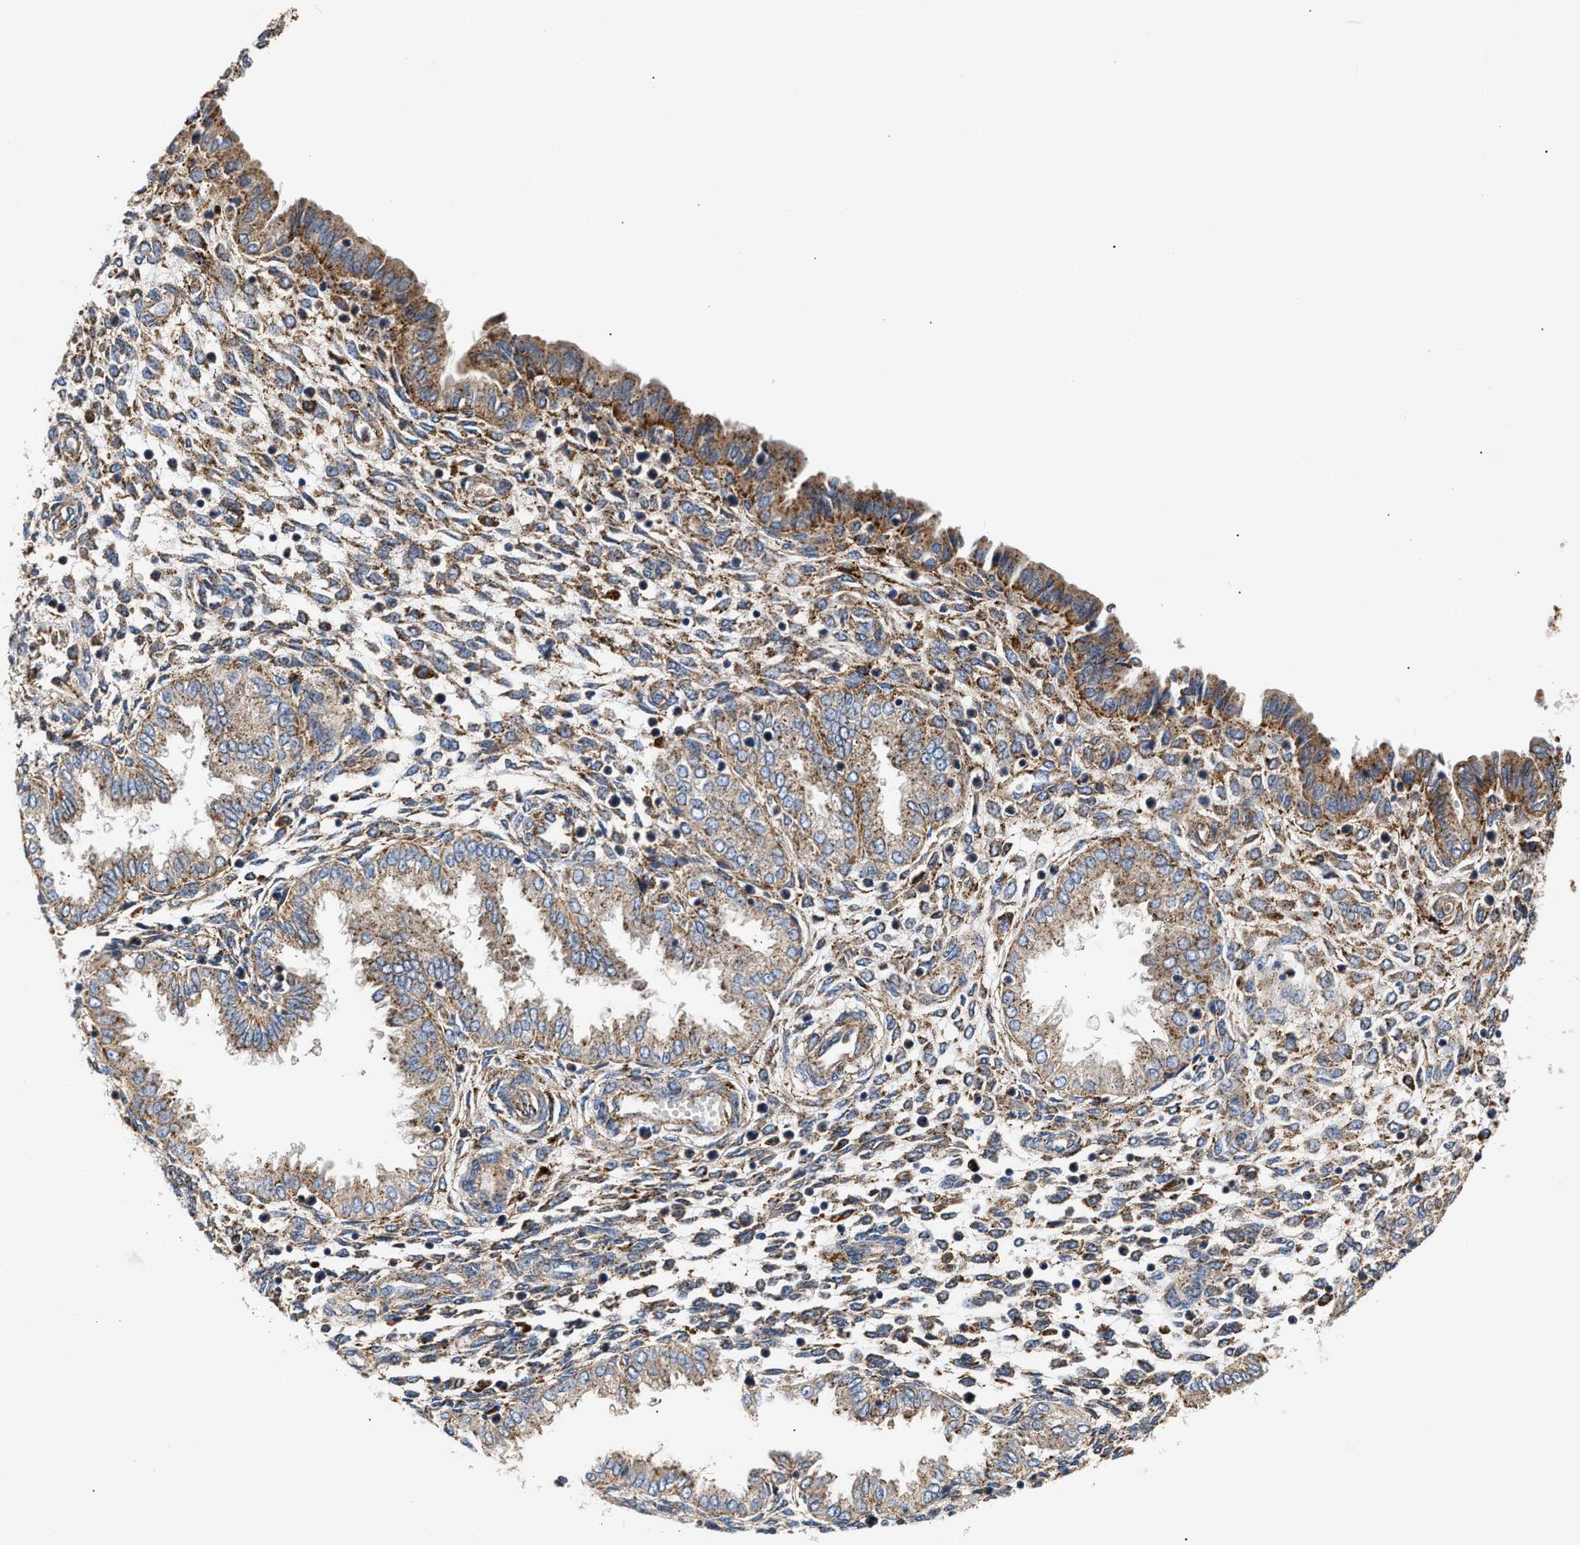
{"staining": {"intensity": "moderate", "quantity": "25%-75%", "location": "cytoplasmic/membranous"}, "tissue": "endometrium", "cell_type": "Cells in endometrial stroma", "image_type": "normal", "snomed": [{"axis": "morphology", "description": "Normal tissue, NOS"}, {"axis": "topography", "description": "Endometrium"}], "caption": "Immunohistochemical staining of unremarkable human endometrium exhibits moderate cytoplasmic/membranous protein expression in approximately 25%-75% of cells in endometrial stroma.", "gene": "CCDC146", "patient": {"sex": "female", "age": 33}}